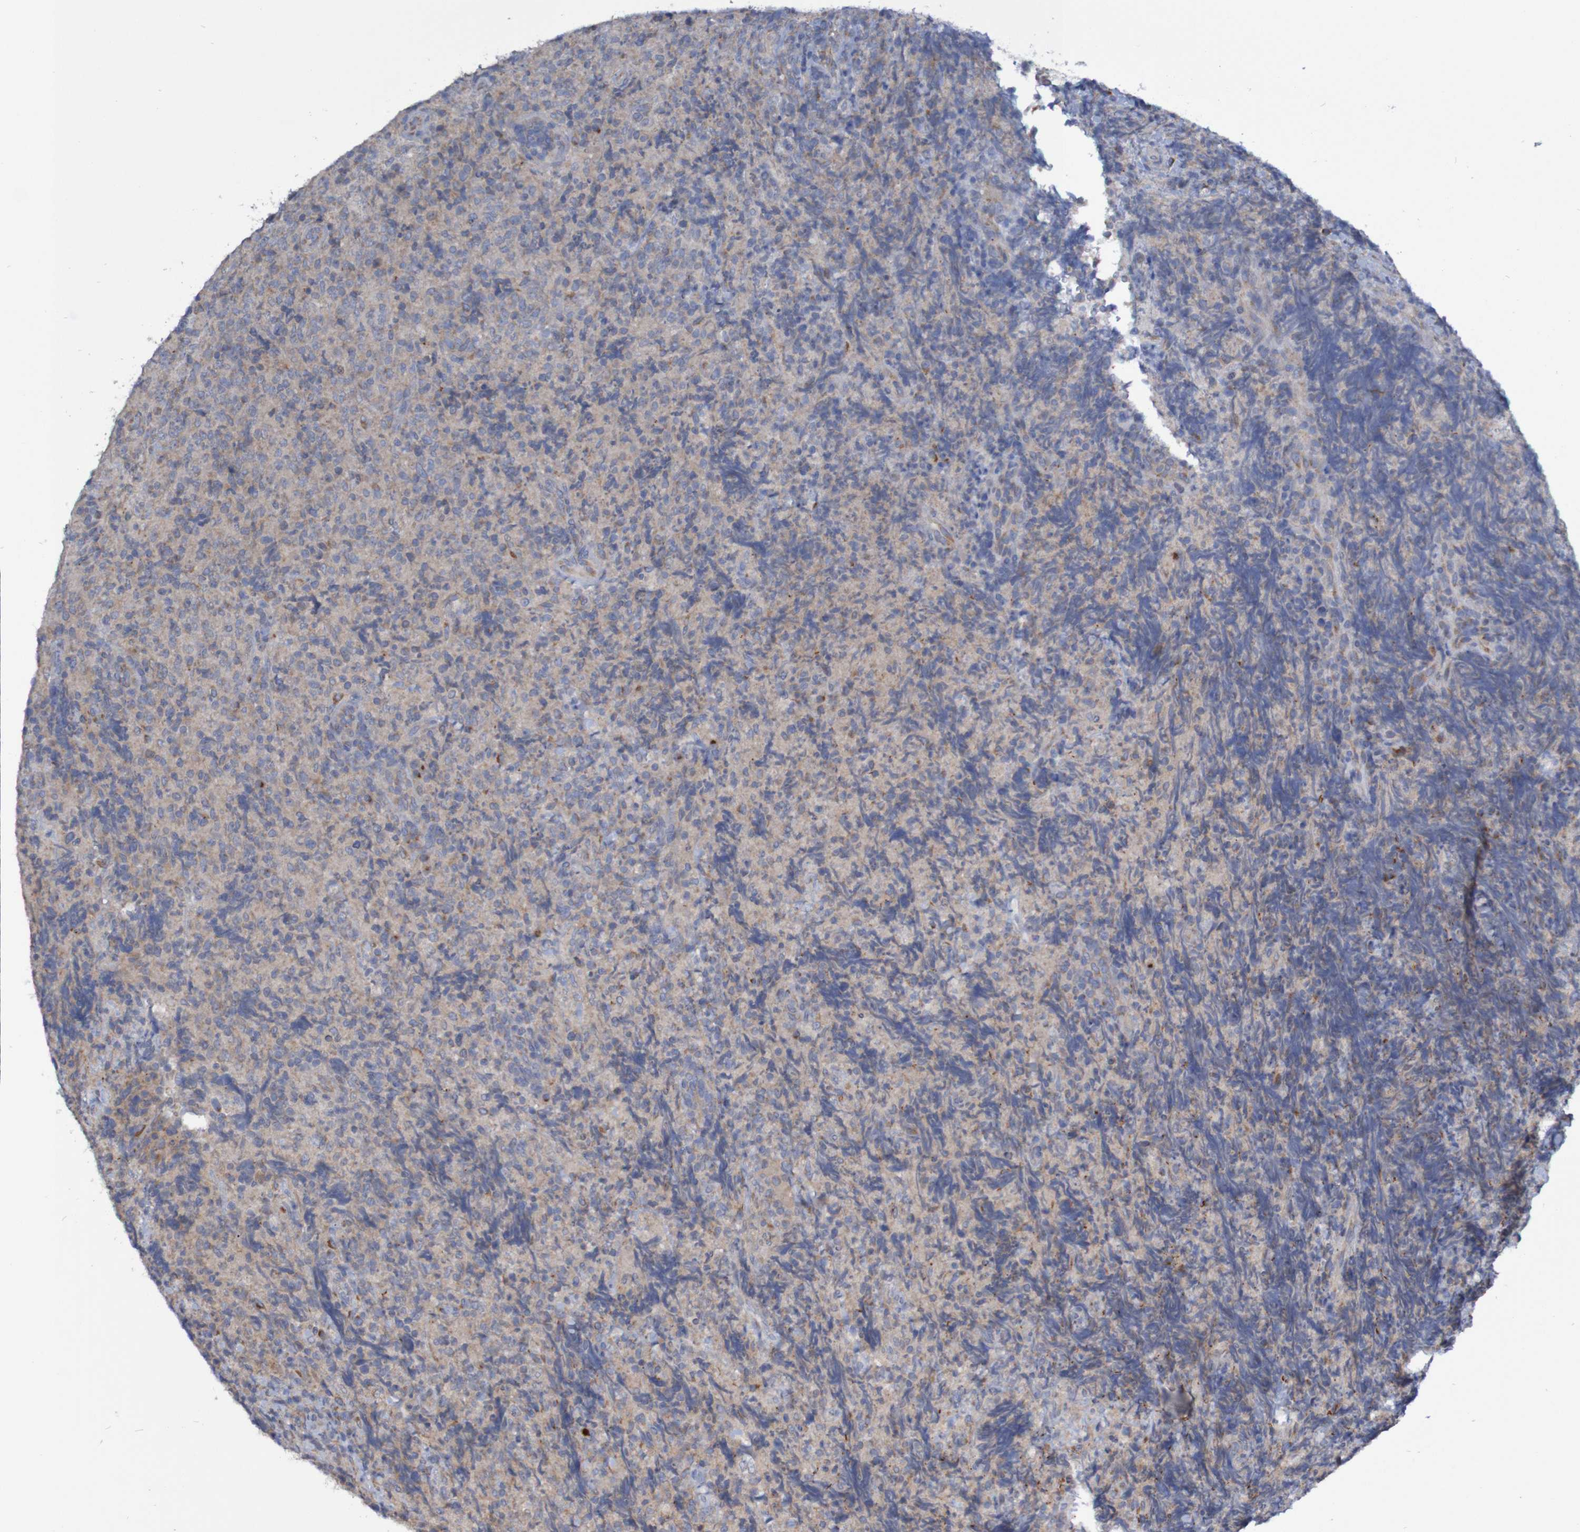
{"staining": {"intensity": "weak", "quantity": ">75%", "location": "cytoplasmic/membranous"}, "tissue": "lymphoma", "cell_type": "Tumor cells", "image_type": "cancer", "snomed": [{"axis": "morphology", "description": "Malignant lymphoma, non-Hodgkin's type, High grade"}, {"axis": "topography", "description": "Tonsil"}], "caption": "Lymphoma stained with immunohistochemistry exhibits weak cytoplasmic/membranous staining in about >75% of tumor cells.", "gene": "LMBRD2", "patient": {"sex": "female", "age": 36}}